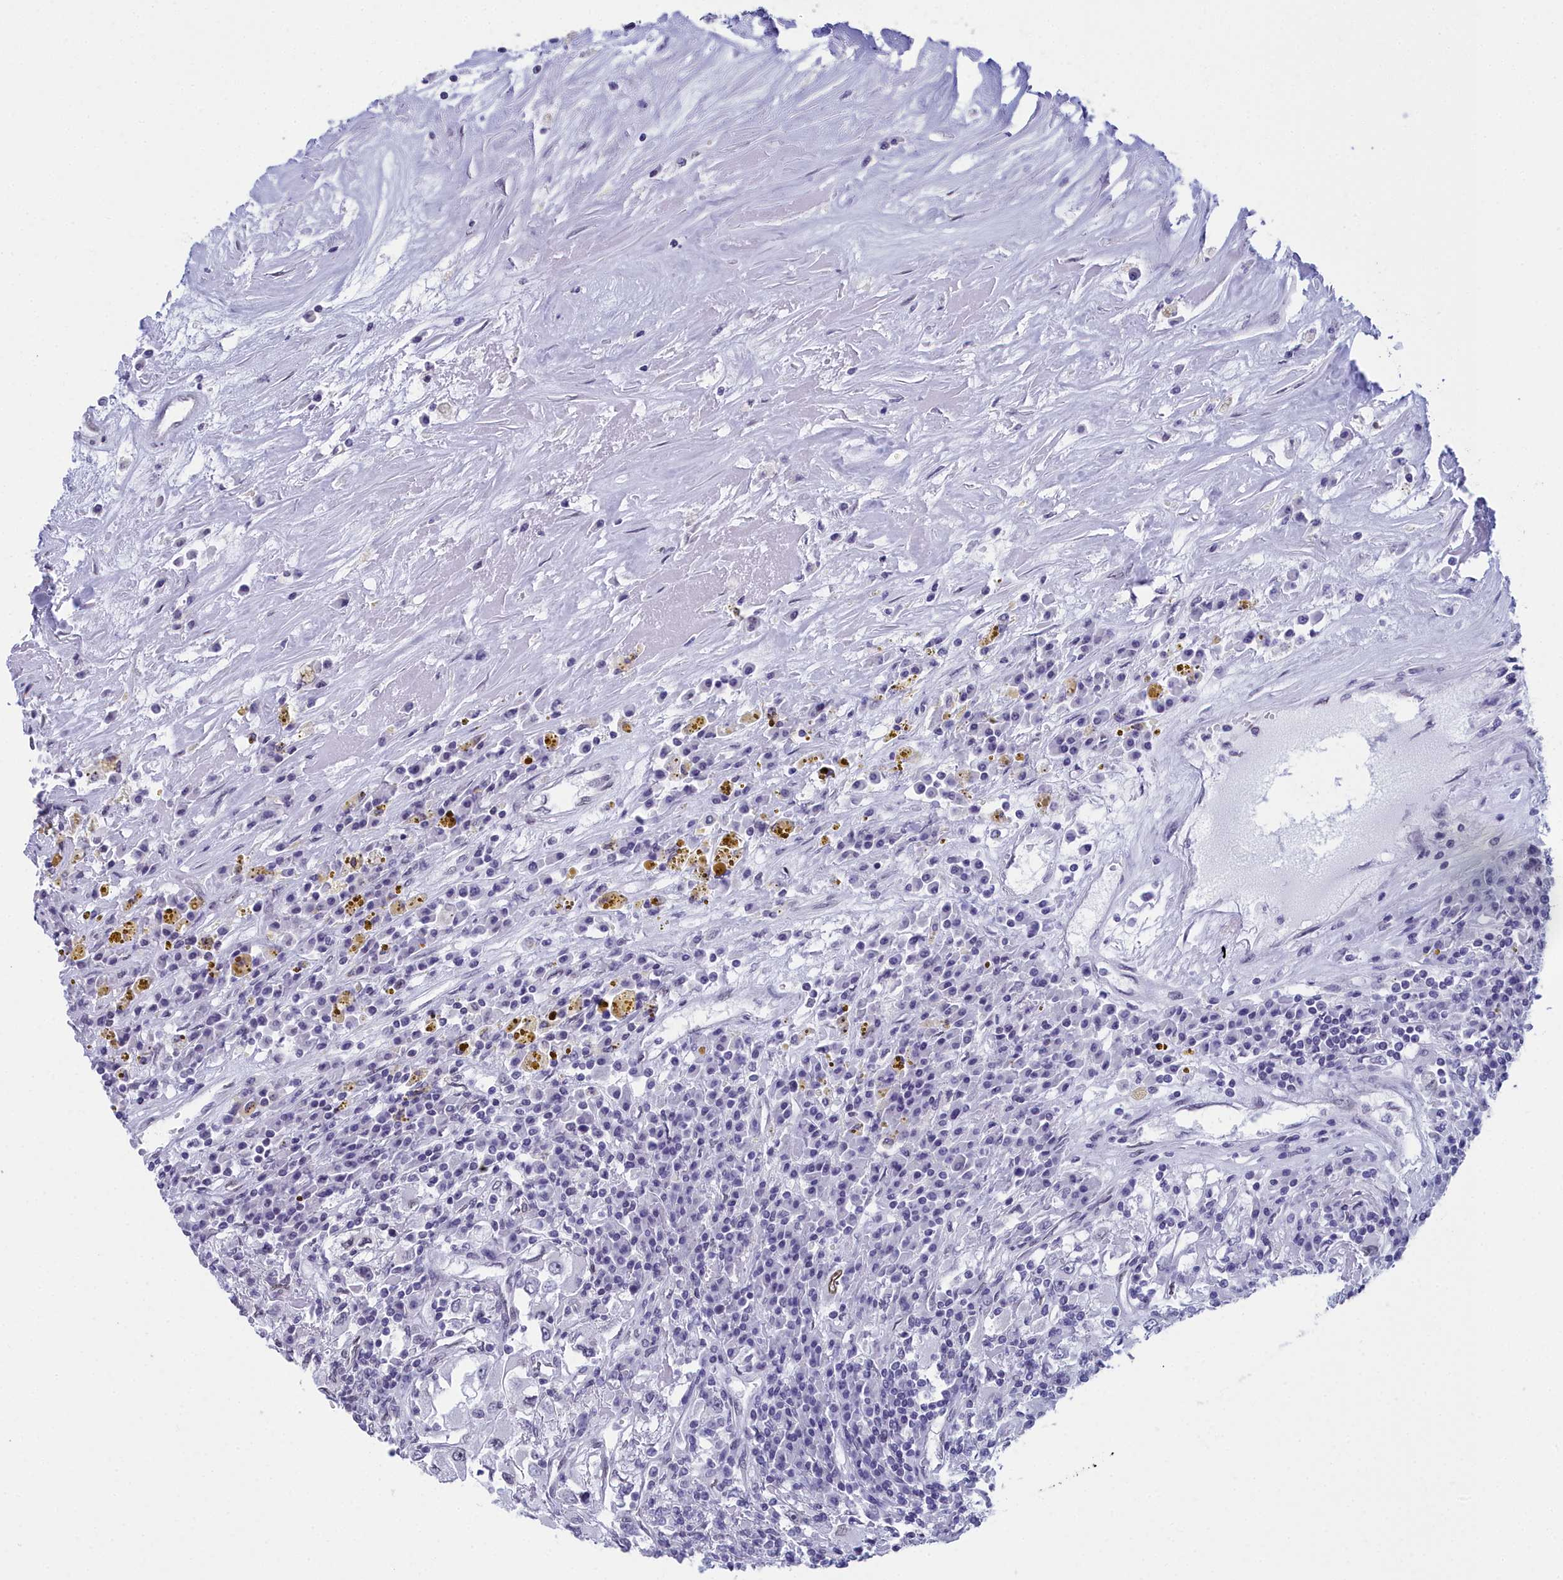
{"staining": {"intensity": "negative", "quantity": "none", "location": "none"}, "tissue": "renal cancer", "cell_type": "Tumor cells", "image_type": "cancer", "snomed": [{"axis": "morphology", "description": "Adenocarcinoma, NOS"}, {"axis": "topography", "description": "Kidney"}], "caption": "Adenocarcinoma (renal) was stained to show a protein in brown. There is no significant staining in tumor cells.", "gene": "CCDC97", "patient": {"sex": "female", "age": 52}}